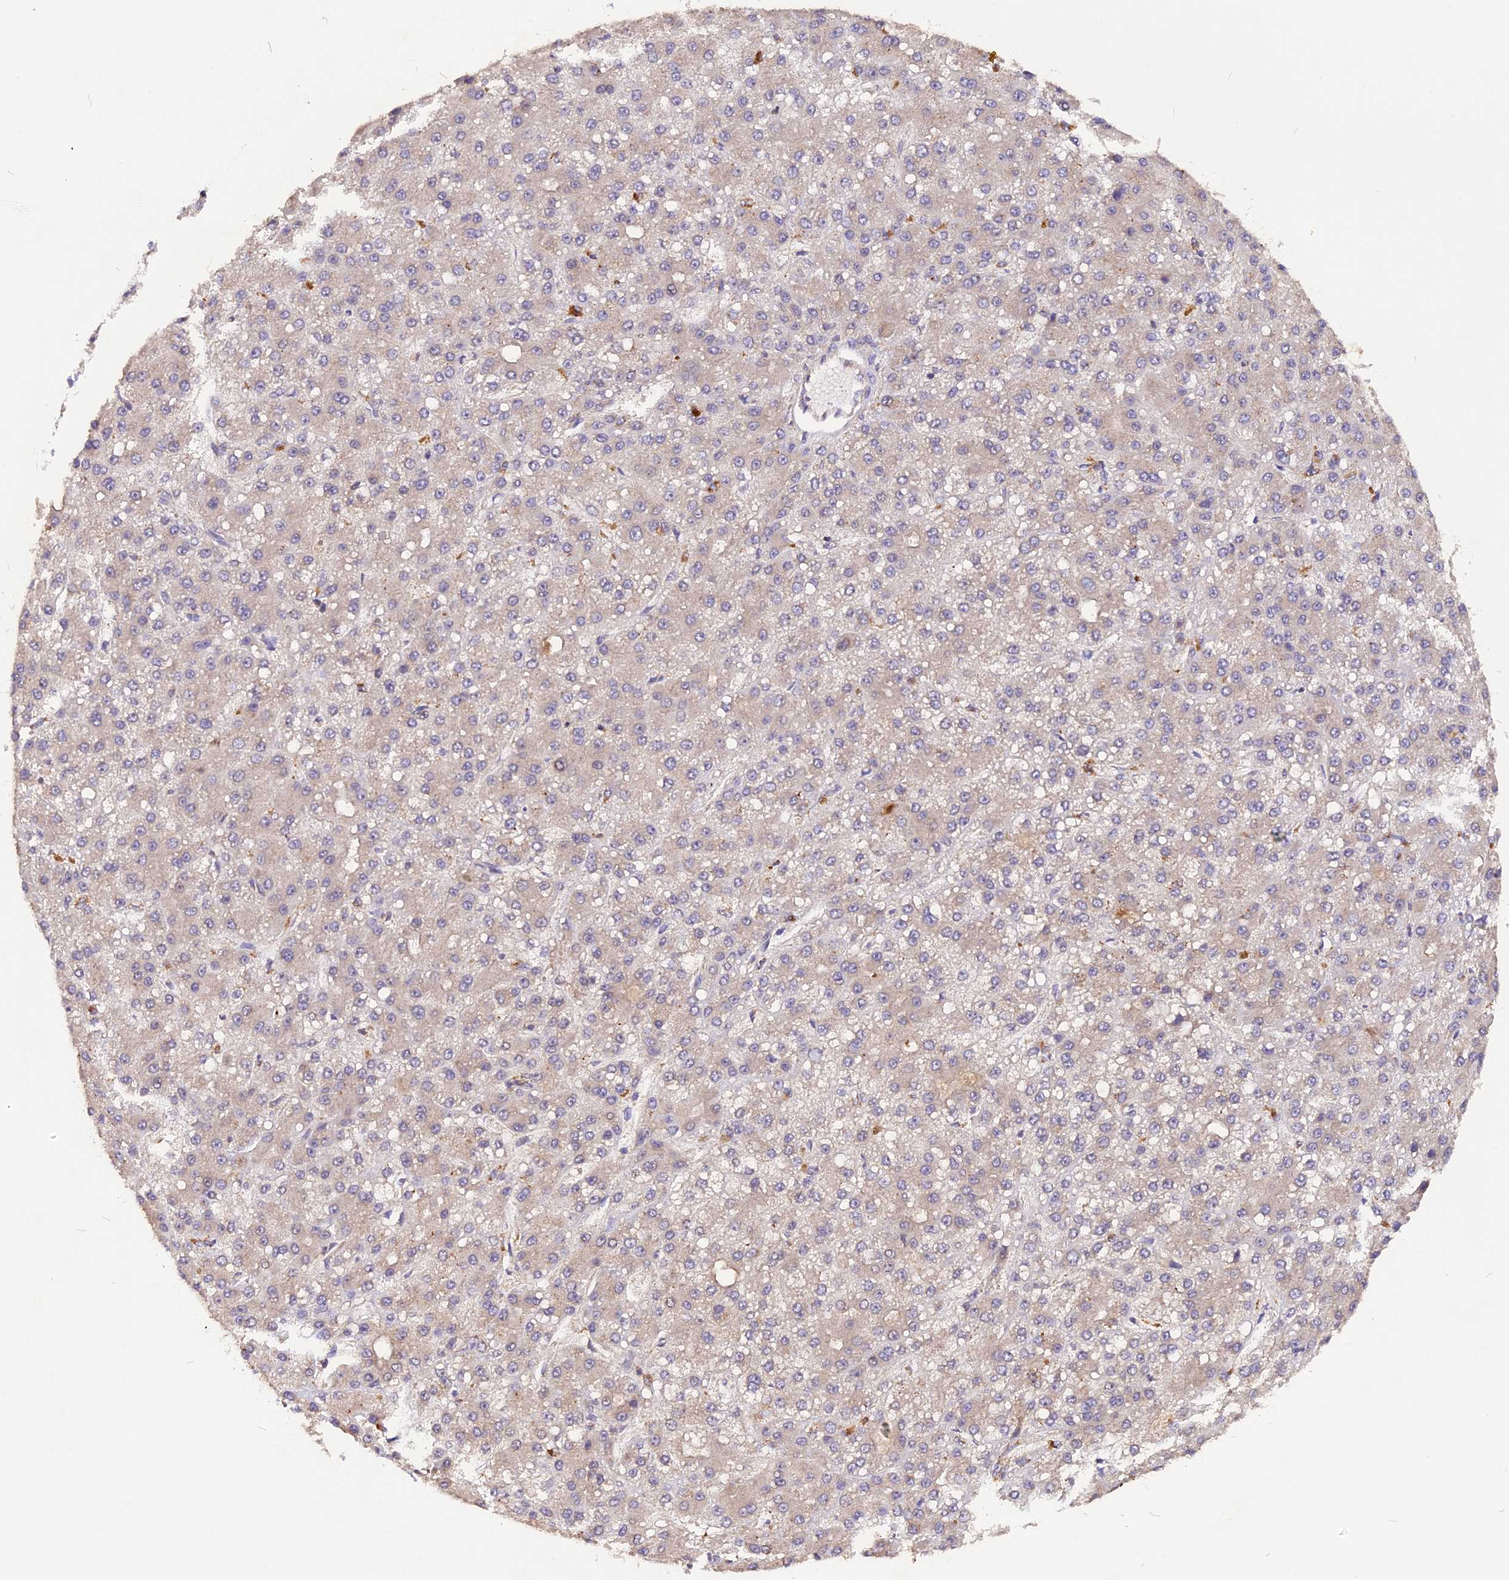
{"staining": {"intensity": "negative", "quantity": "none", "location": "none"}, "tissue": "liver cancer", "cell_type": "Tumor cells", "image_type": "cancer", "snomed": [{"axis": "morphology", "description": "Carcinoma, Hepatocellular, NOS"}, {"axis": "topography", "description": "Liver"}], "caption": "A micrograph of liver cancer stained for a protein shows no brown staining in tumor cells.", "gene": "MARK4", "patient": {"sex": "male", "age": 67}}